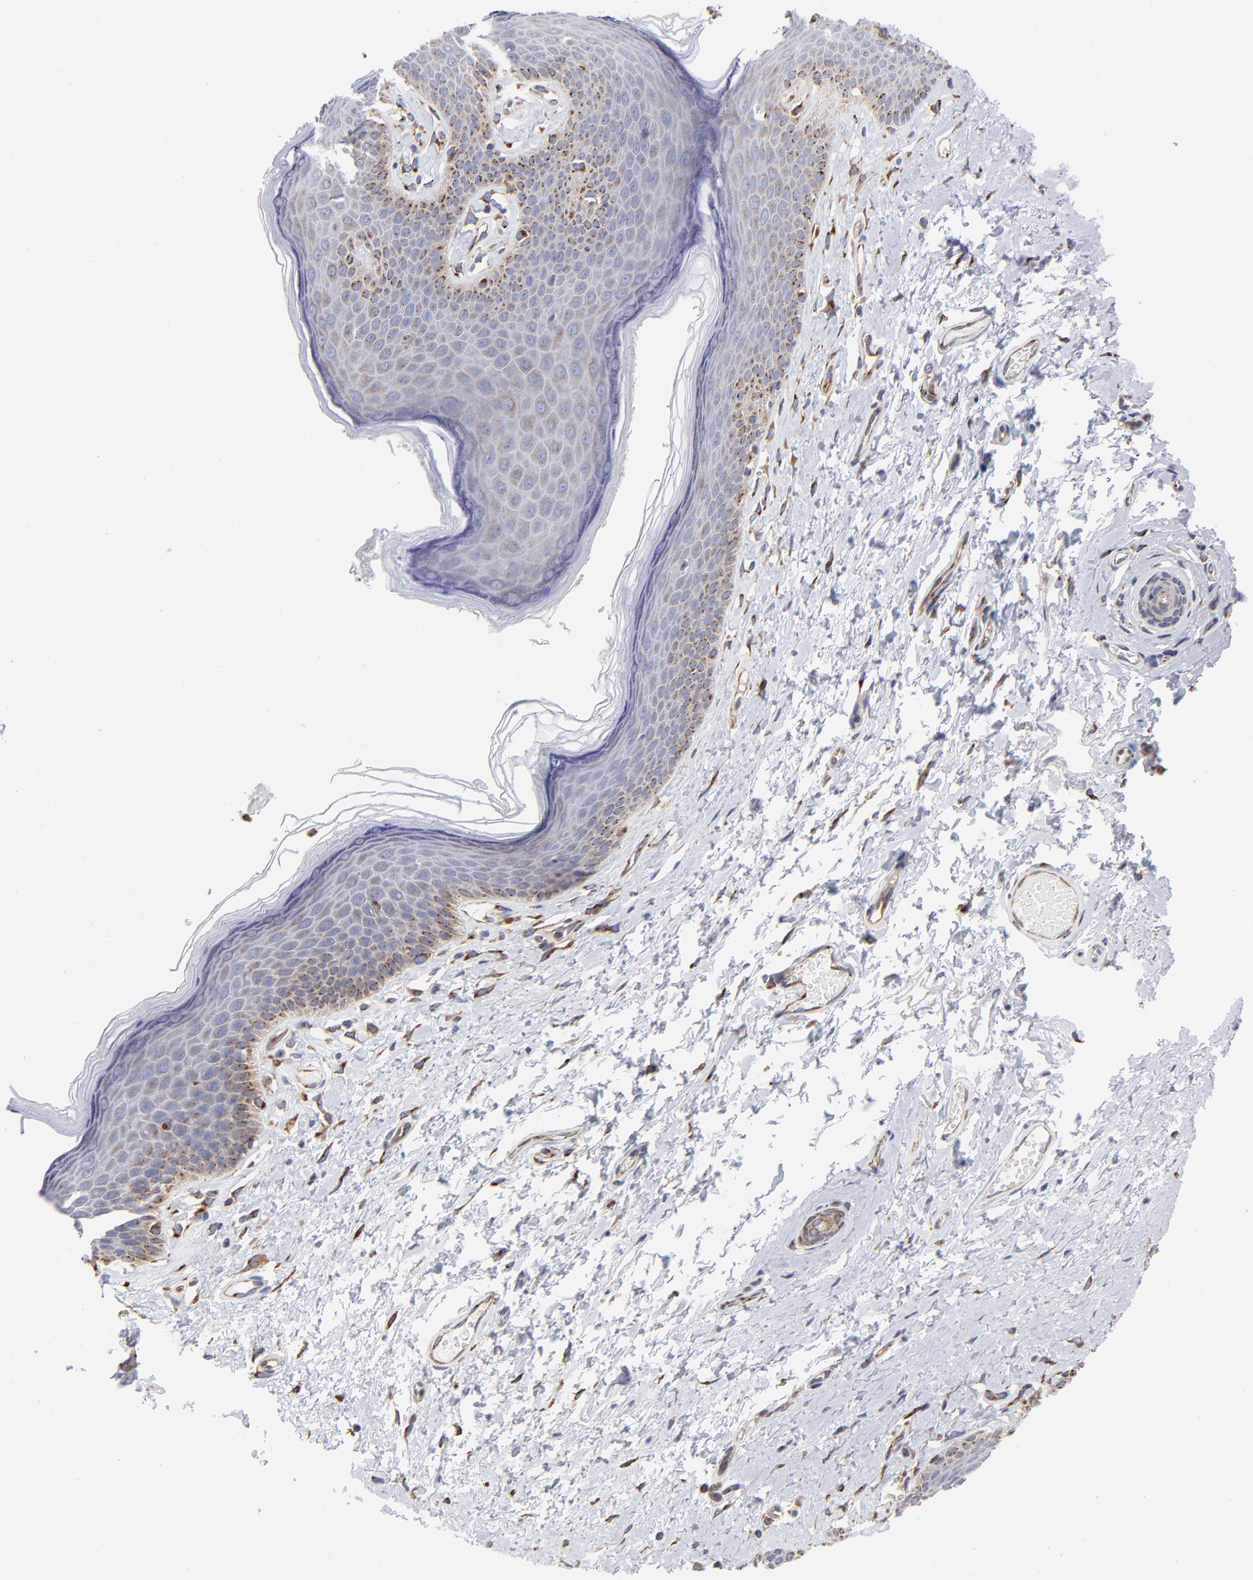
{"staining": {"intensity": "moderate", "quantity": "25%-75%", "location": "cytoplasmic/membranous"}, "tissue": "skin", "cell_type": "Epidermal cells", "image_type": "normal", "snomed": [{"axis": "morphology", "description": "Normal tissue, NOS"}, {"axis": "morphology", "description": "Inflammation, NOS"}, {"axis": "topography", "description": "Vulva"}], "caption": "Brown immunohistochemical staining in normal human skin shows moderate cytoplasmic/membranous expression in approximately 25%-75% of epidermal cells. (Stains: DAB in brown, nuclei in blue, Microscopy: brightfield microscopy at high magnification).", "gene": "LMAN1", "patient": {"sex": "female", "age": 84}}